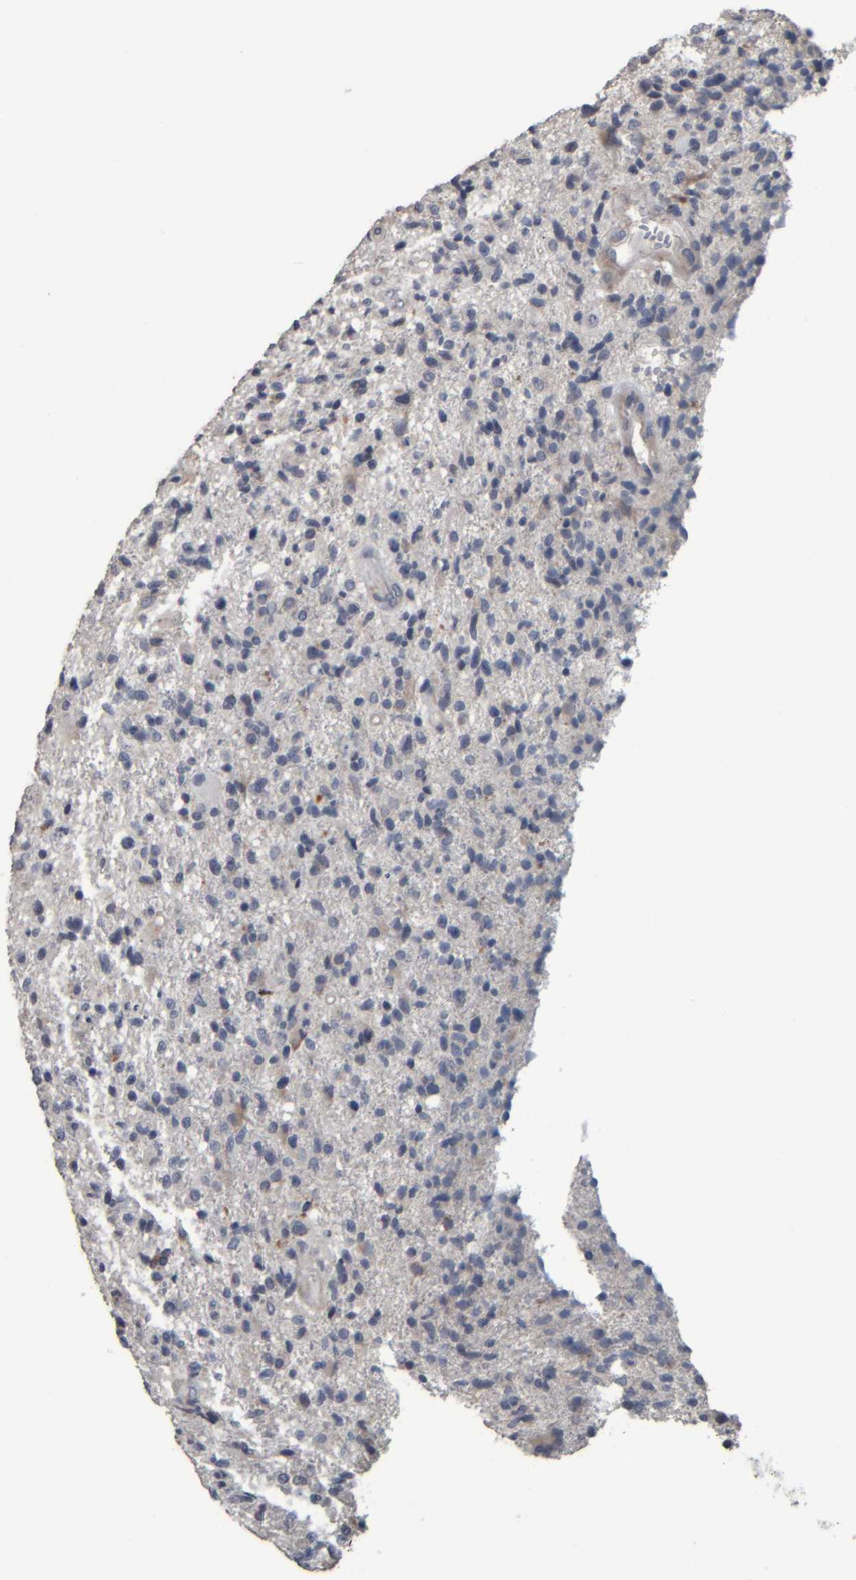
{"staining": {"intensity": "negative", "quantity": "none", "location": "none"}, "tissue": "glioma", "cell_type": "Tumor cells", "image_type": "cancer", "snomed": [{"axis": "morphology", "description": "Glioma, malignant, High grade"}, {"axis": "topography", "description": "Brain"}], "caption": "IHC photomicrograph of glioma stained for a protein (brown), which demonstrates no staining in tumor cells.", "gene": "CAVIN4", "patient": {"sex": "male", "age": 72}}